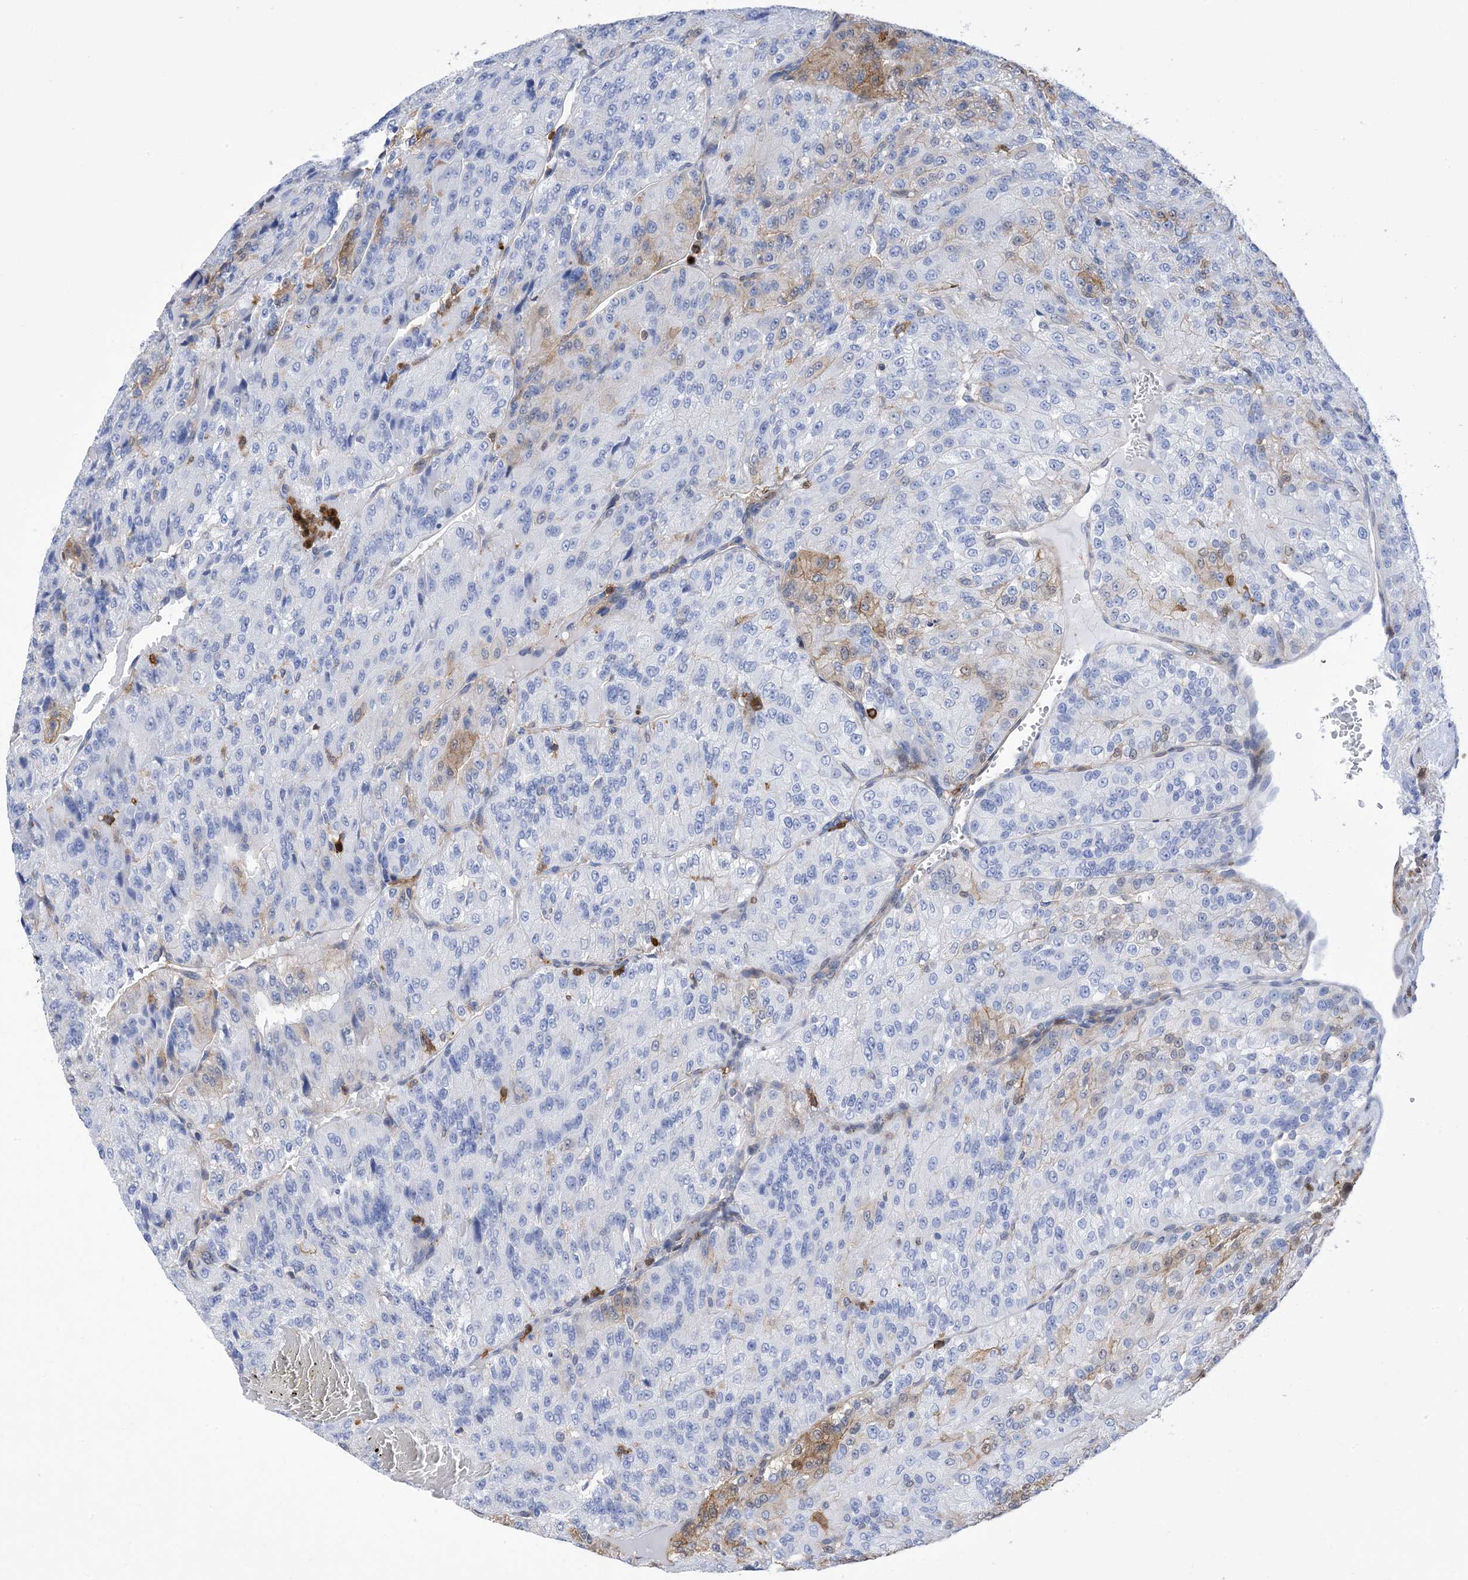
{"staining": {"intensity": "moderate", "quantity": "<25%", "location": "cytoplasmic/membranous"}, "tissue": "renal cancer", "cell_type": "Tumor cells", "image_type": "cancer", "snomed": [{"axis": "morphology", "description": "Adenocarcinoma, NOS"}, {"axis": "topography", "description": "Kidney"}], "caption": "IHC (DAB (3,3'-diaminobenzidine)) staining of human adenocarcinoma (renal) displays moderate cytoplasmic/membranous protein staining in approximately <25% of tumor cells. (DAB = brown stain, brightfield microscopy at high magnification).", "gene": "ANXA1", "patient": {"sex": "female", "age": 63}}